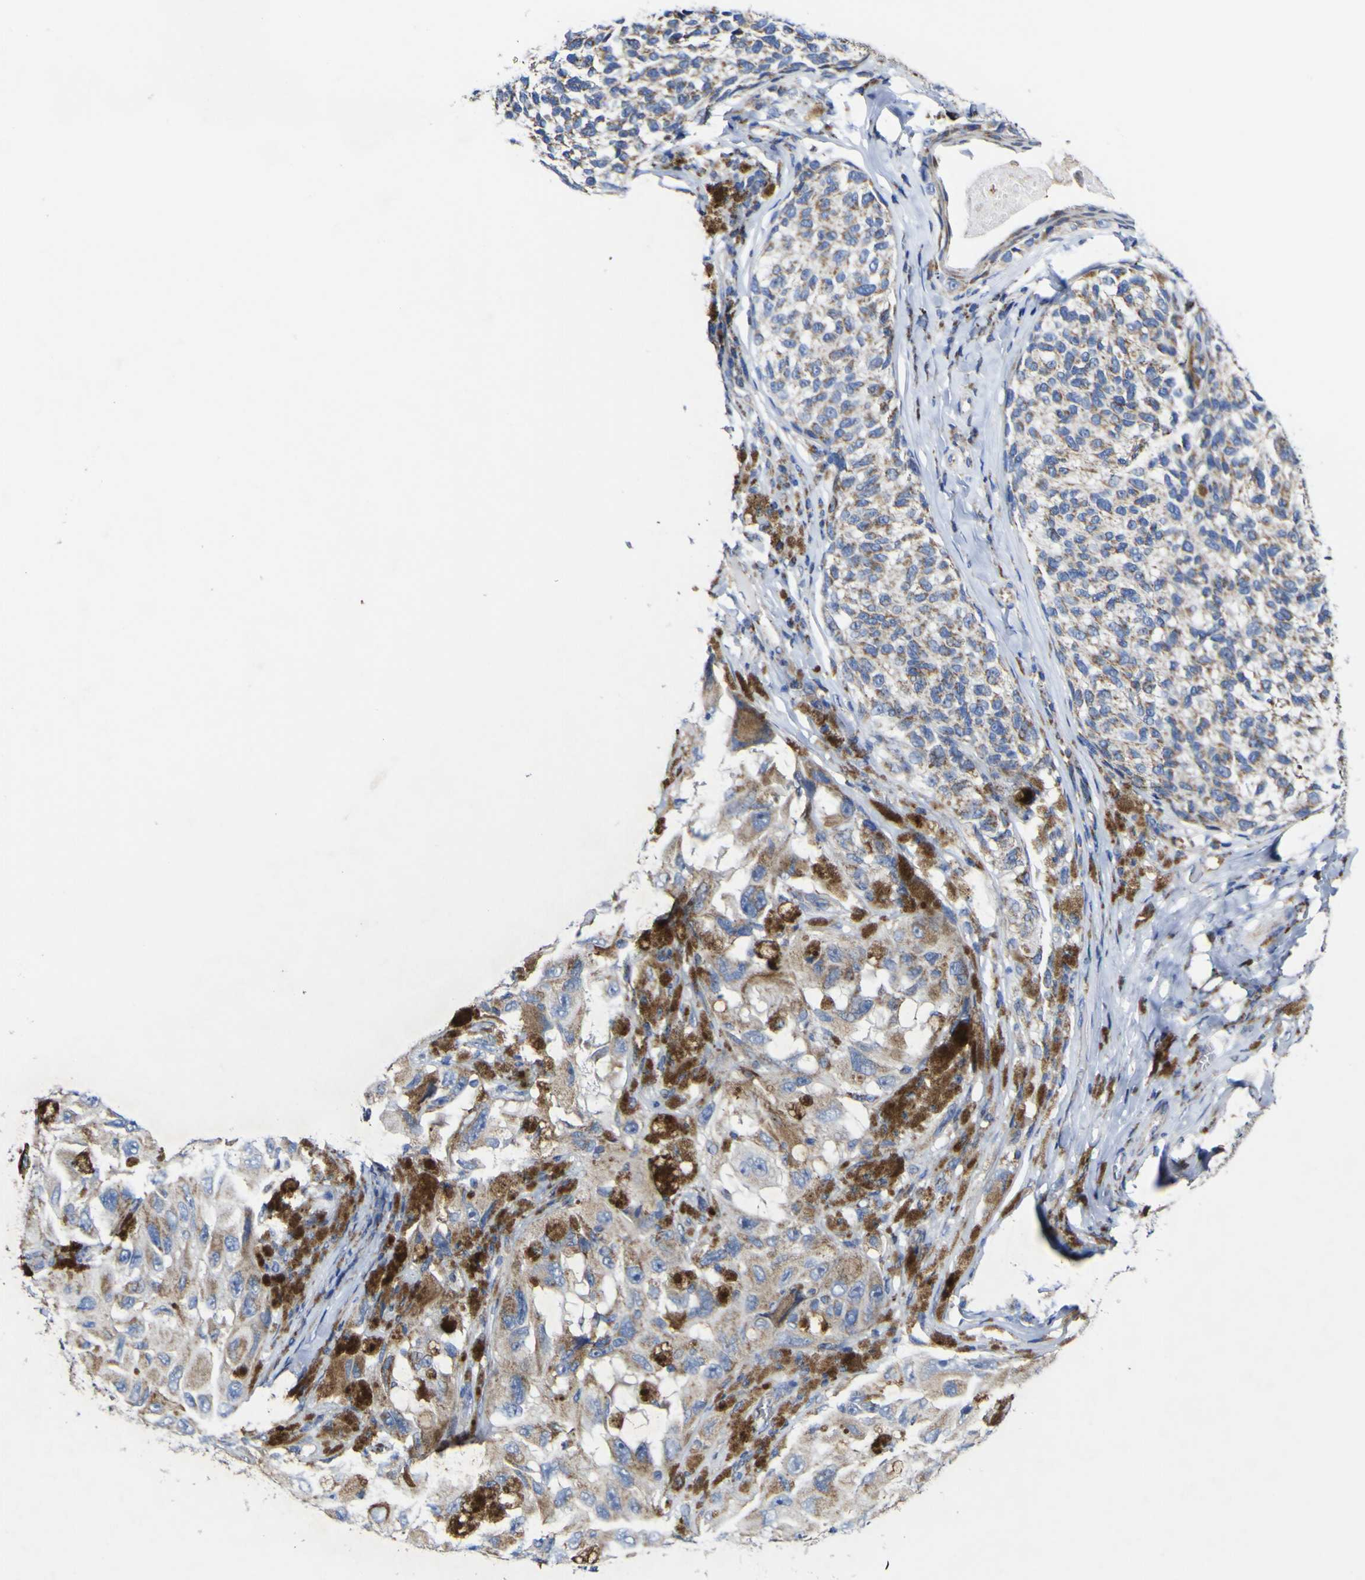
{"staining": {"intensity": "moderate", "quantity": ">75%", "location": "cytoplasmic/membranous"}, "tissue": "melanoma", "cell_type": "Tumor cells", "image_type": "cancer", "snomed": [{"axis": "morphology", "description": "Malignant melanoma, NOS"}, {"axis": "topography", "description": "Skin"}], "caption": "This is a histology image of immunohistochemistry (IHC) staining of melanoma, which shows moderate expression in the cytoplasmic/membranous of tumor cells.", "gene": "CCDC90B", "patient": {"sex": "female", "age": 73}}